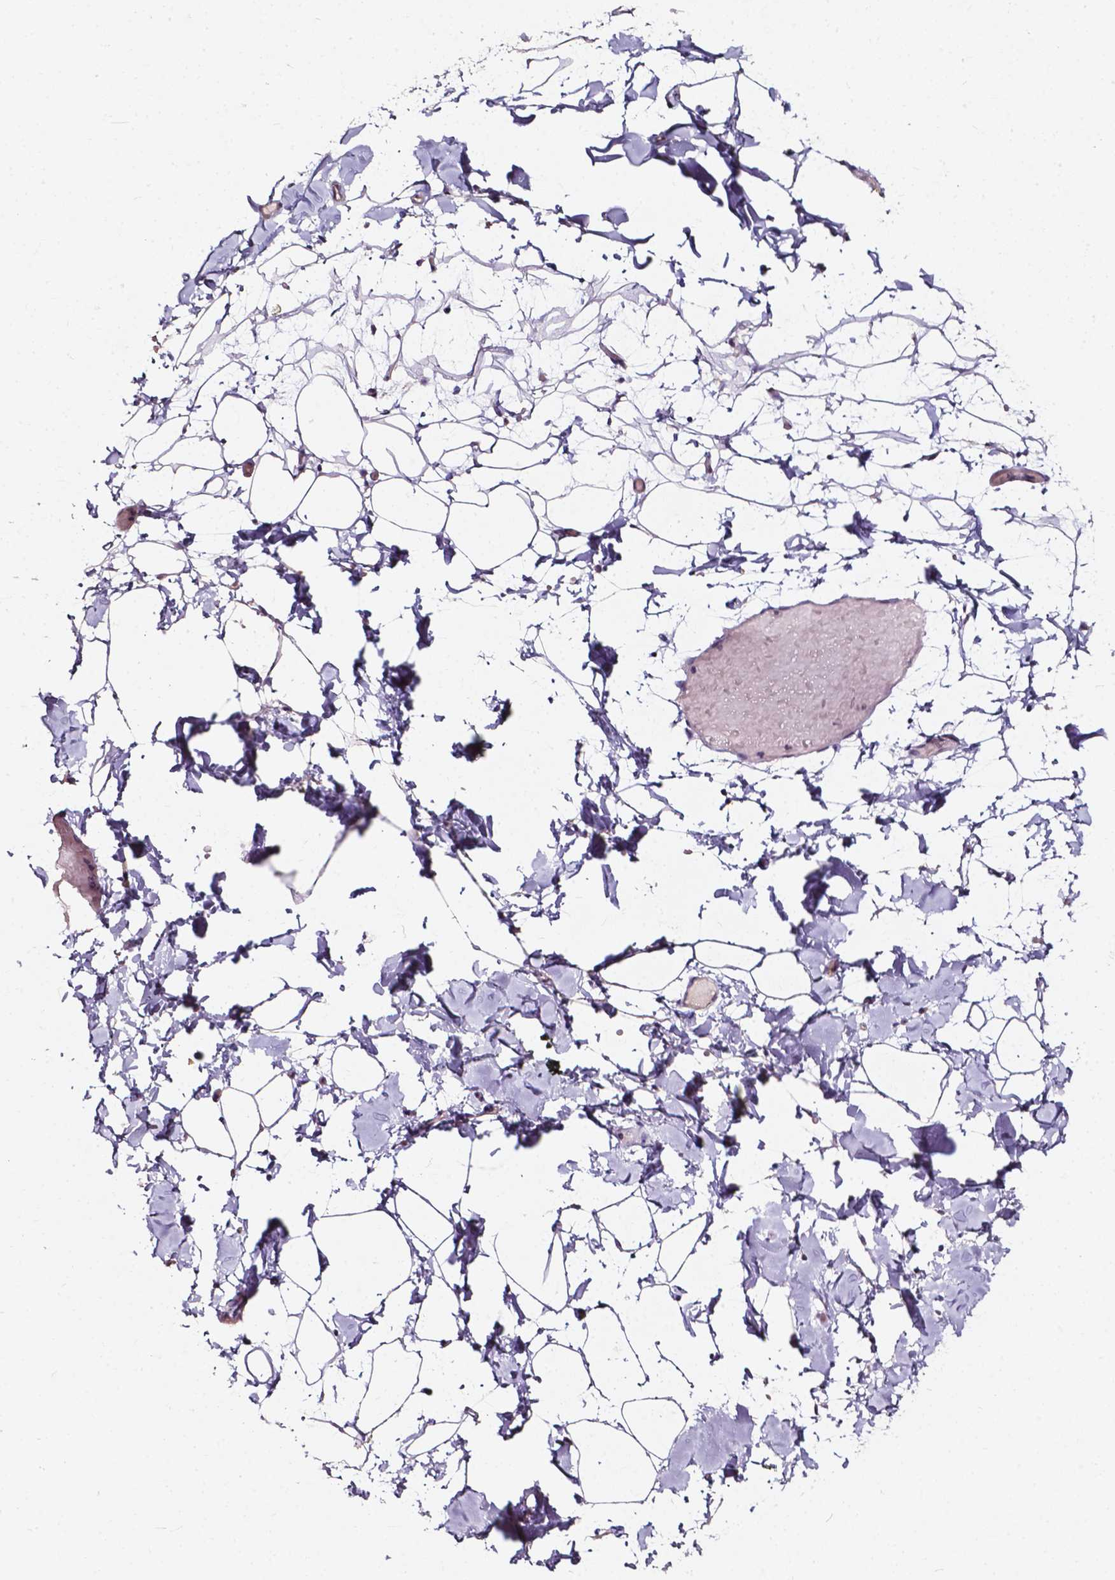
{"staining": {"intensity": "negative", "quantity": "none", "location": "none"}, "tissue": "adipose tissue", "cell_type": "Adipocytes", "image_type": "normal", "snomed": [{"axis": "morphology", "description": "Normal tissue, NOS"}, {"axis": "topography", "description": "Gallbladder"}, {"axis": "topography", "description": "Peripheral nerve tissue"}], "caption": "An image of adipose tissue stained for a protein demonstrates no brown staining in adipocytes. The staining was performed using DAB (3,3'-diaminobenzidine) to visualize the protein expression in brown, while the nuclei were stained in blue with hematoxylin (Magnification: 20x).", "gene": "AKR1B10", "patient": {"sex": "female", "age": 45}}